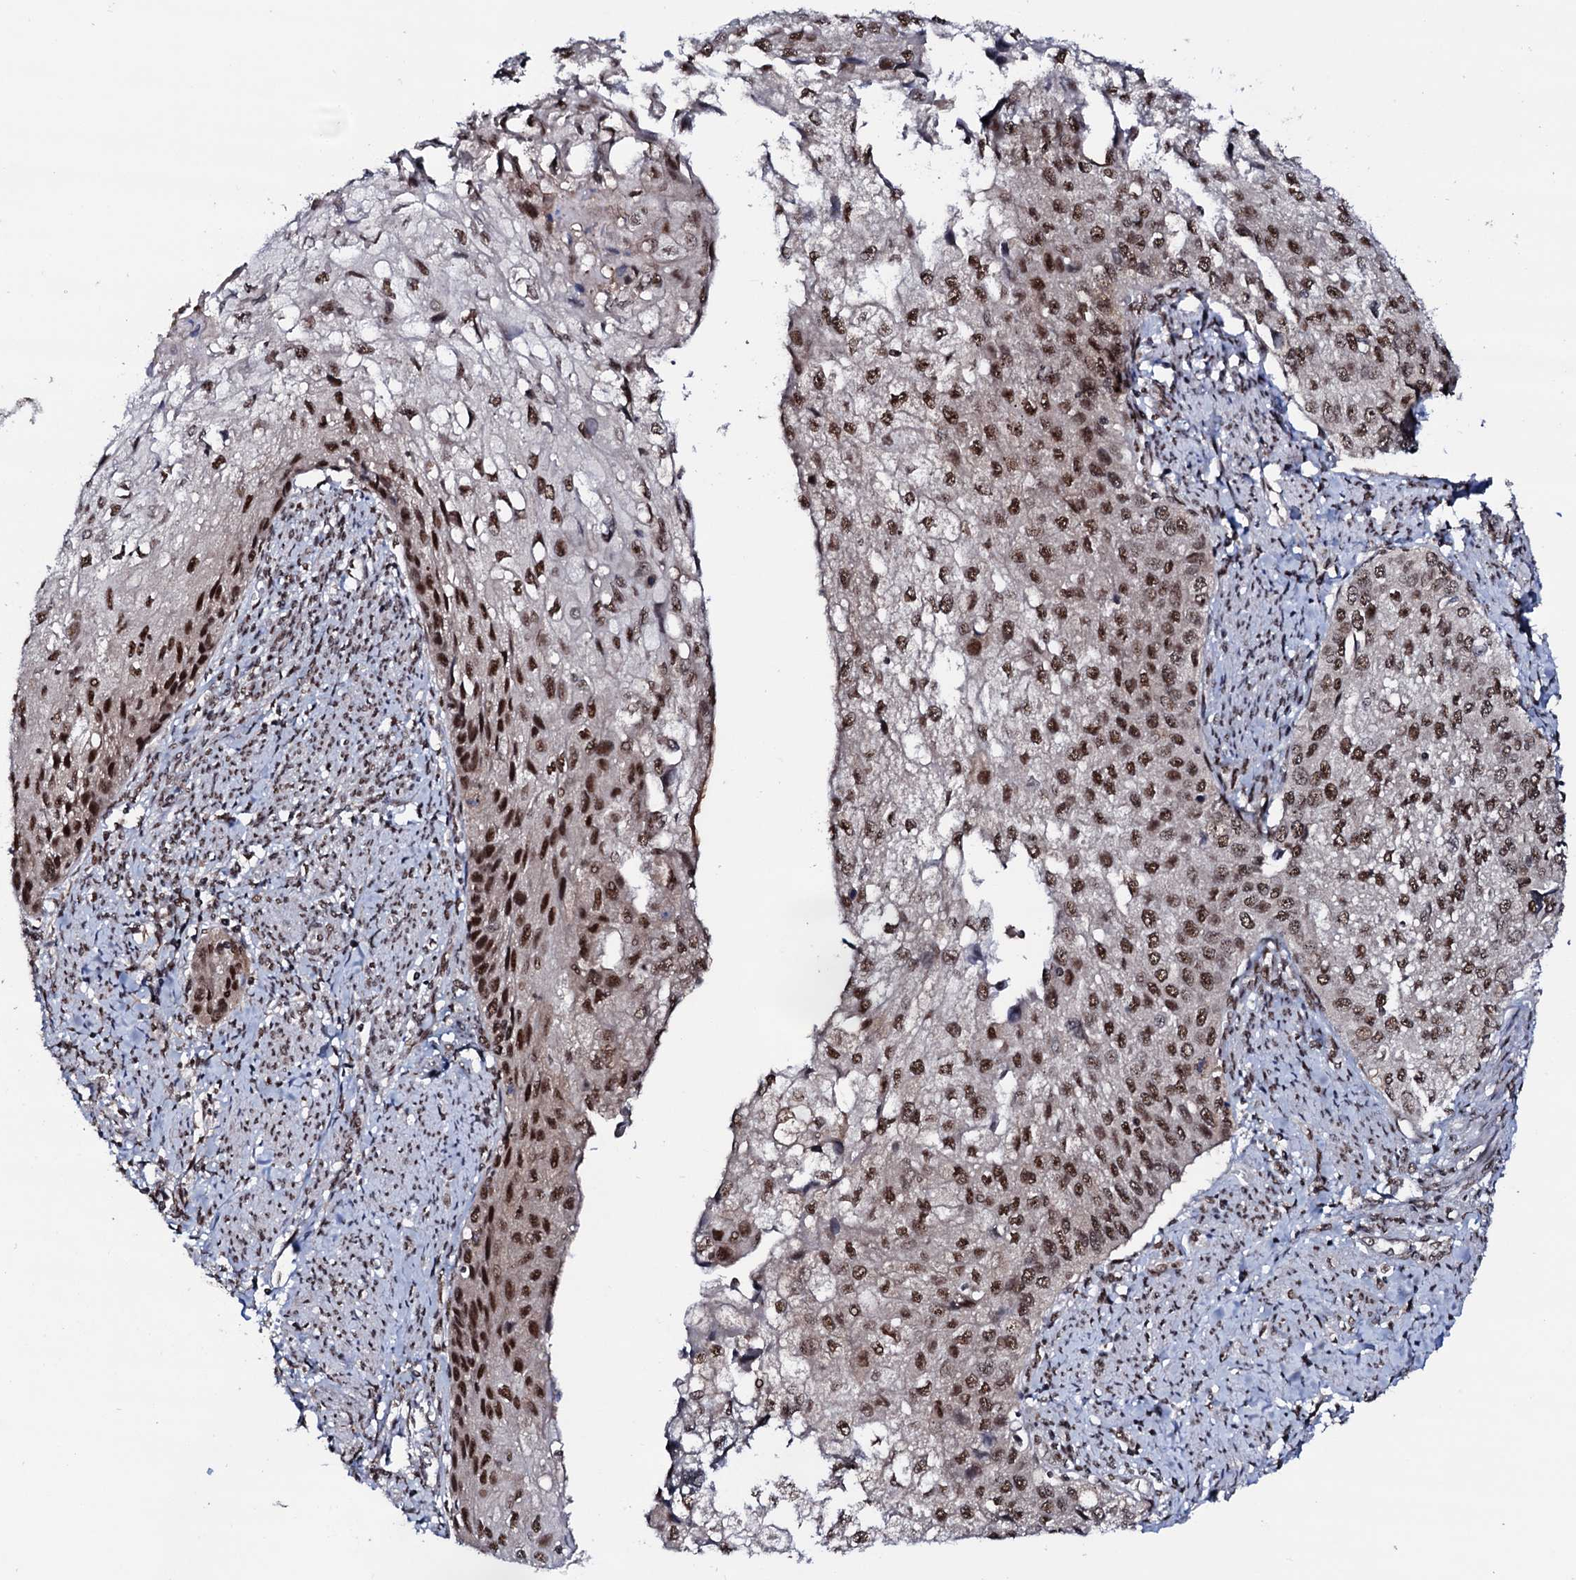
{"staining": {"intensity": "moderate", "quantity": ">75%", "location": "nuclear"}, "tissue": "cervical cancer", "cell_type": "Tumor cells", "image_type": "cancer", "snomed": [{"axis": "morphology", "description": "Squamous cell carcinoma, NOS"}, {"axis": "topography", "description": "Cervix"}], "caption": "Protein analysis of cervical cancer (squamous cell carcinoma) tissue shows moderate nuclear staining in about >75% of tumor cells.", "gene": "PRPF18", "patient": {"sex": "female", "age": 67}}